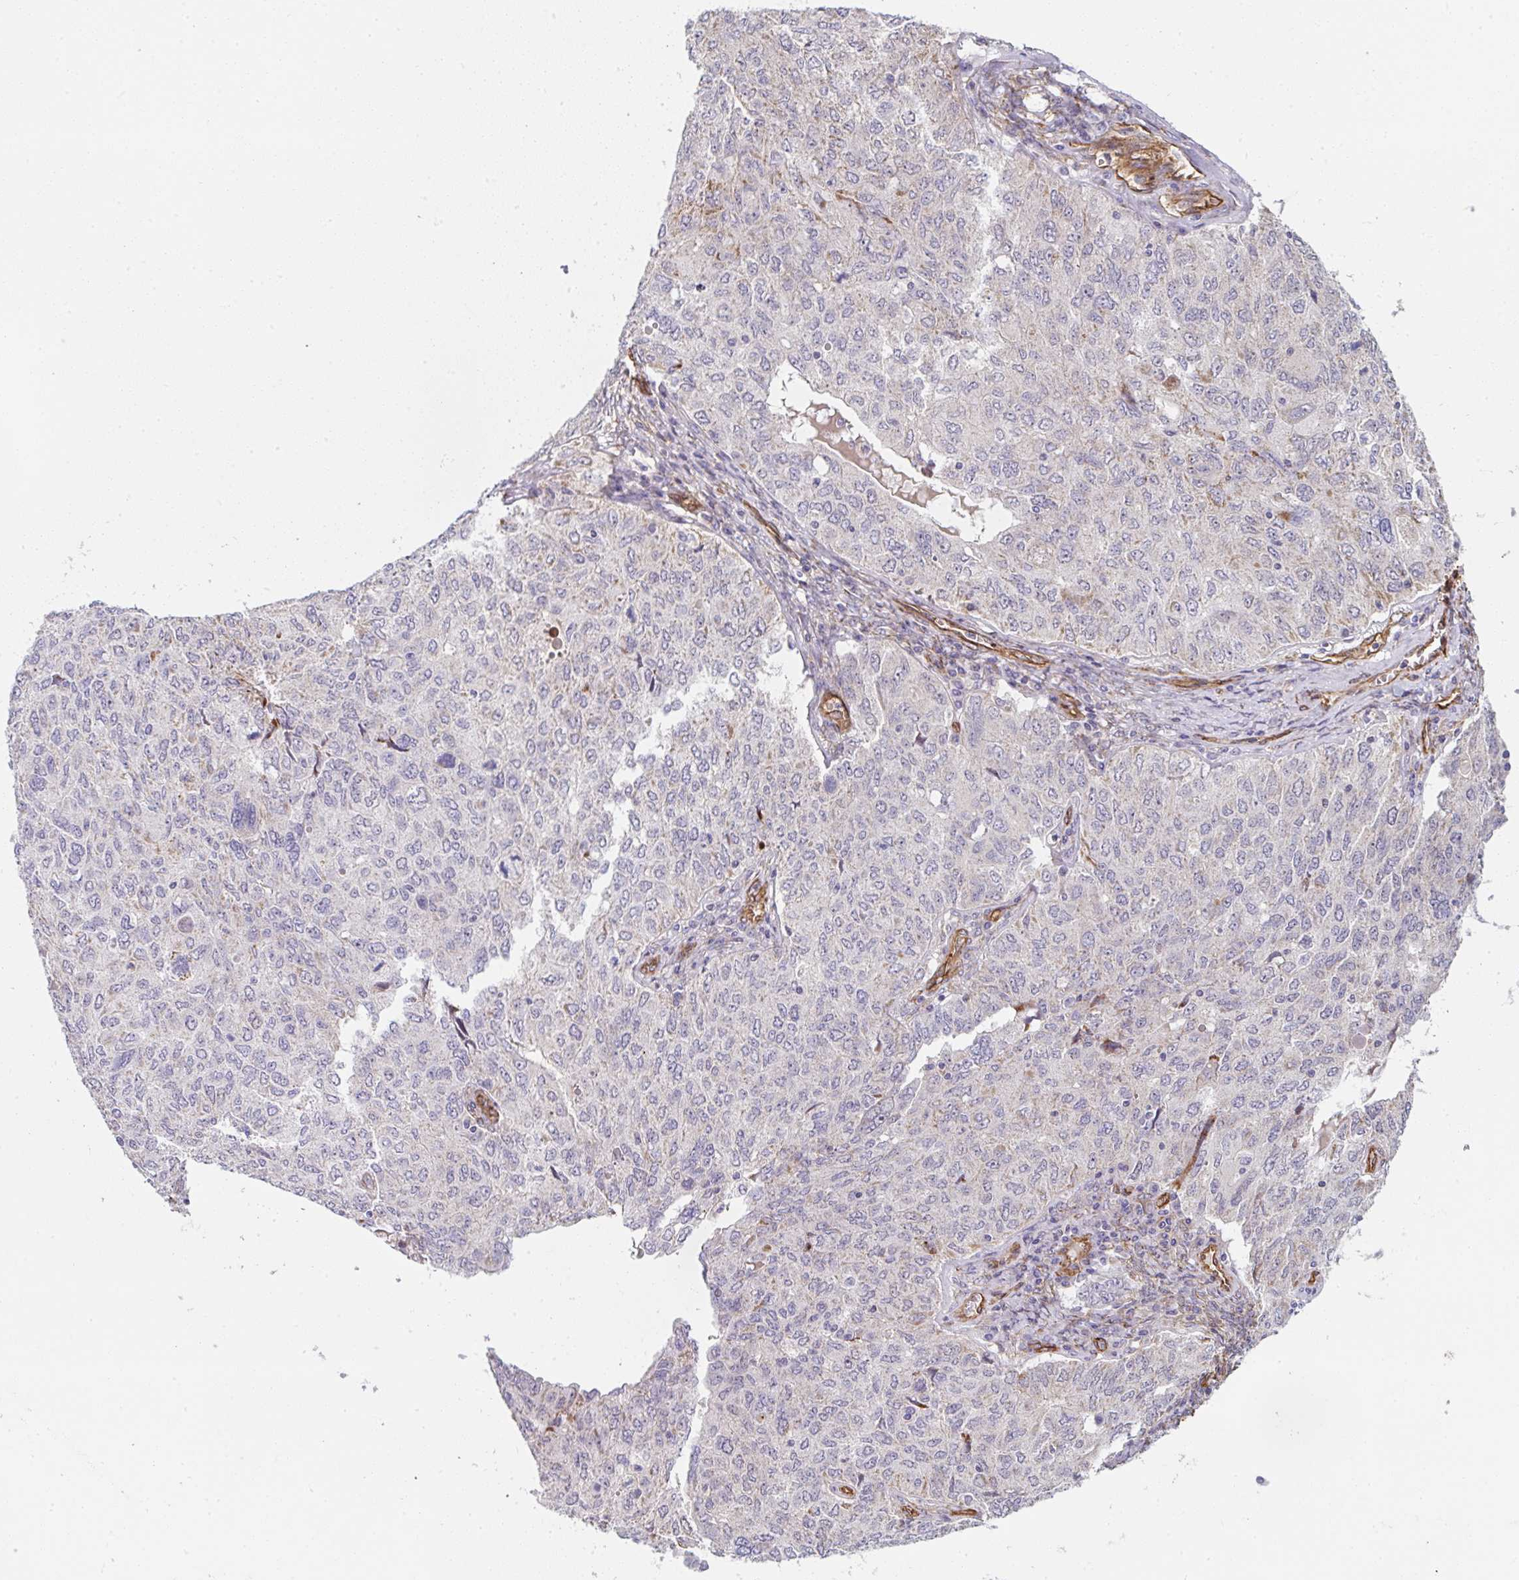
{"staining": {"intensity": "negative", "quantity": "none", "location": "none"}, "tissue": "ovarian cancer", "cell_type": "Tumor cells", "image_type": "cancer", "snomed": [{"axis": "morphology", "description": "Carcinoma, endometroid"}, {"axis": "topography", "description": "Ovary"}], "caption": "Immunohistochemistry micrograph of ovarian cancer (endometroid carcinoma) stained for a protein (brown), which displays no expression in tumor cells.", "gene": "ANKUB1", "patient": {"sex": "female", "age": 62}}